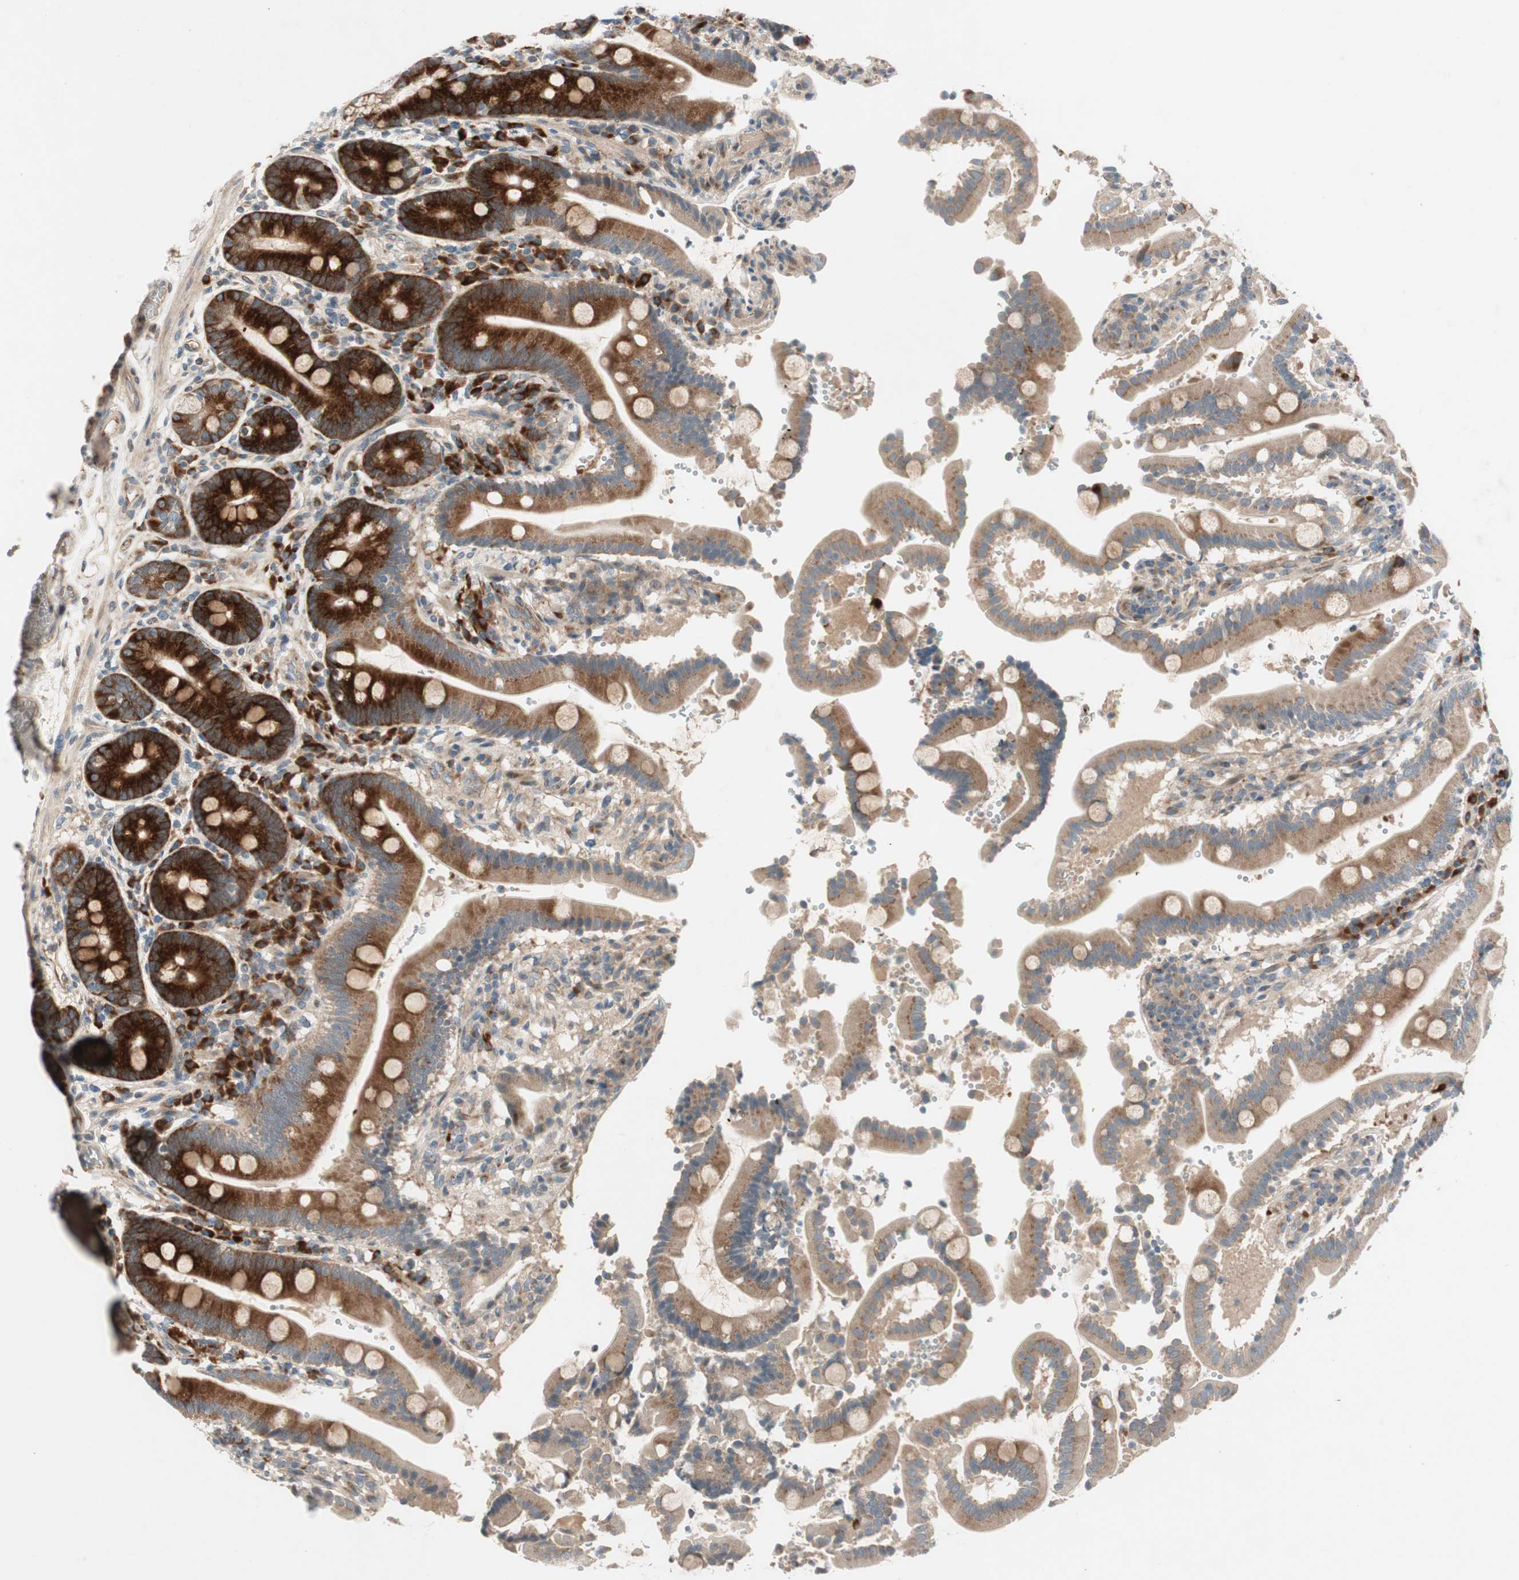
{"staining": {"intensity": "strong", "quantity": ">75%", "location": "cytoplasmic/membranous"}, "tissue": "duodenum", "cell_type": "Glandular cells", "image_type": "normal", "snomed": [{"axis": "morphology", "description": "Normal tissue, NOS"}, {"axis": "topography", "description": "Small intestine, NOS"}], "caption": "High-power microscopy captured an immunohistochemistry (IHC) micrograph of unremarkable duodenum, revealing strong cytoplasmic/membranous positivity in about >75% of glandular cells.", "gene": "APOO", "patient": {"sex": "female", "age": 71}}